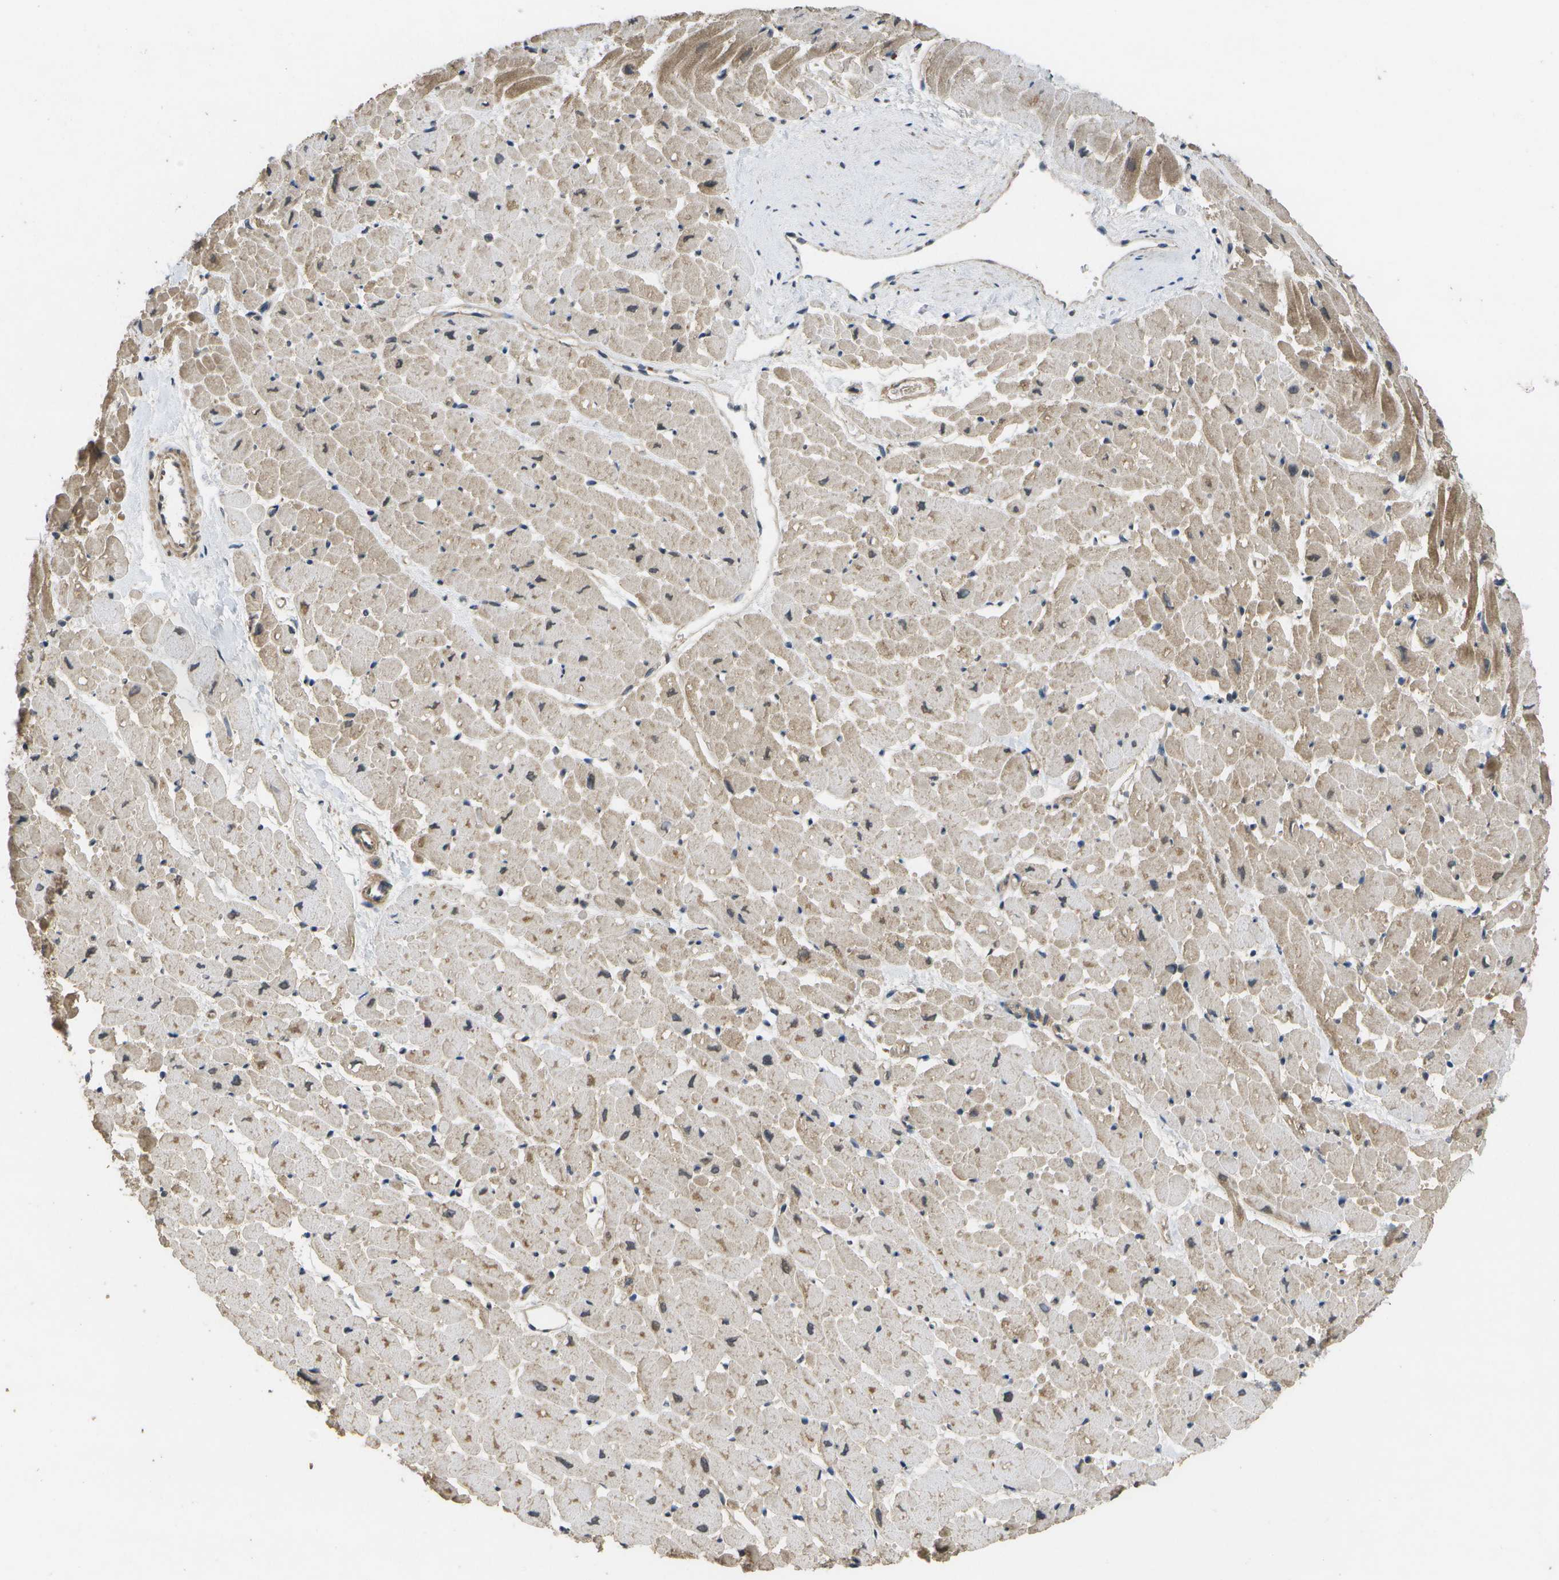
{"staining": {"intensity": "moderate", "quantity": ">75%", "location": "cytoplasmic/membranous"}, "tissue": "heart muscle", "cell_type": "Cardiomyocytes", "image_type": "normal", "snomed": [{"axis": "morphology", "description": "Normal tissue, NOS"}, {"axis": "topography", "description": "Heart"}], "caption": "Immunohistochemical staining of normal heart muscle demonstrates moderate cytoplasmic/membranous protein staining in approximately >75% of cardiomyocytes.", "gene": "ALAS1", "patient": {"sex": "male", "age": 45}}